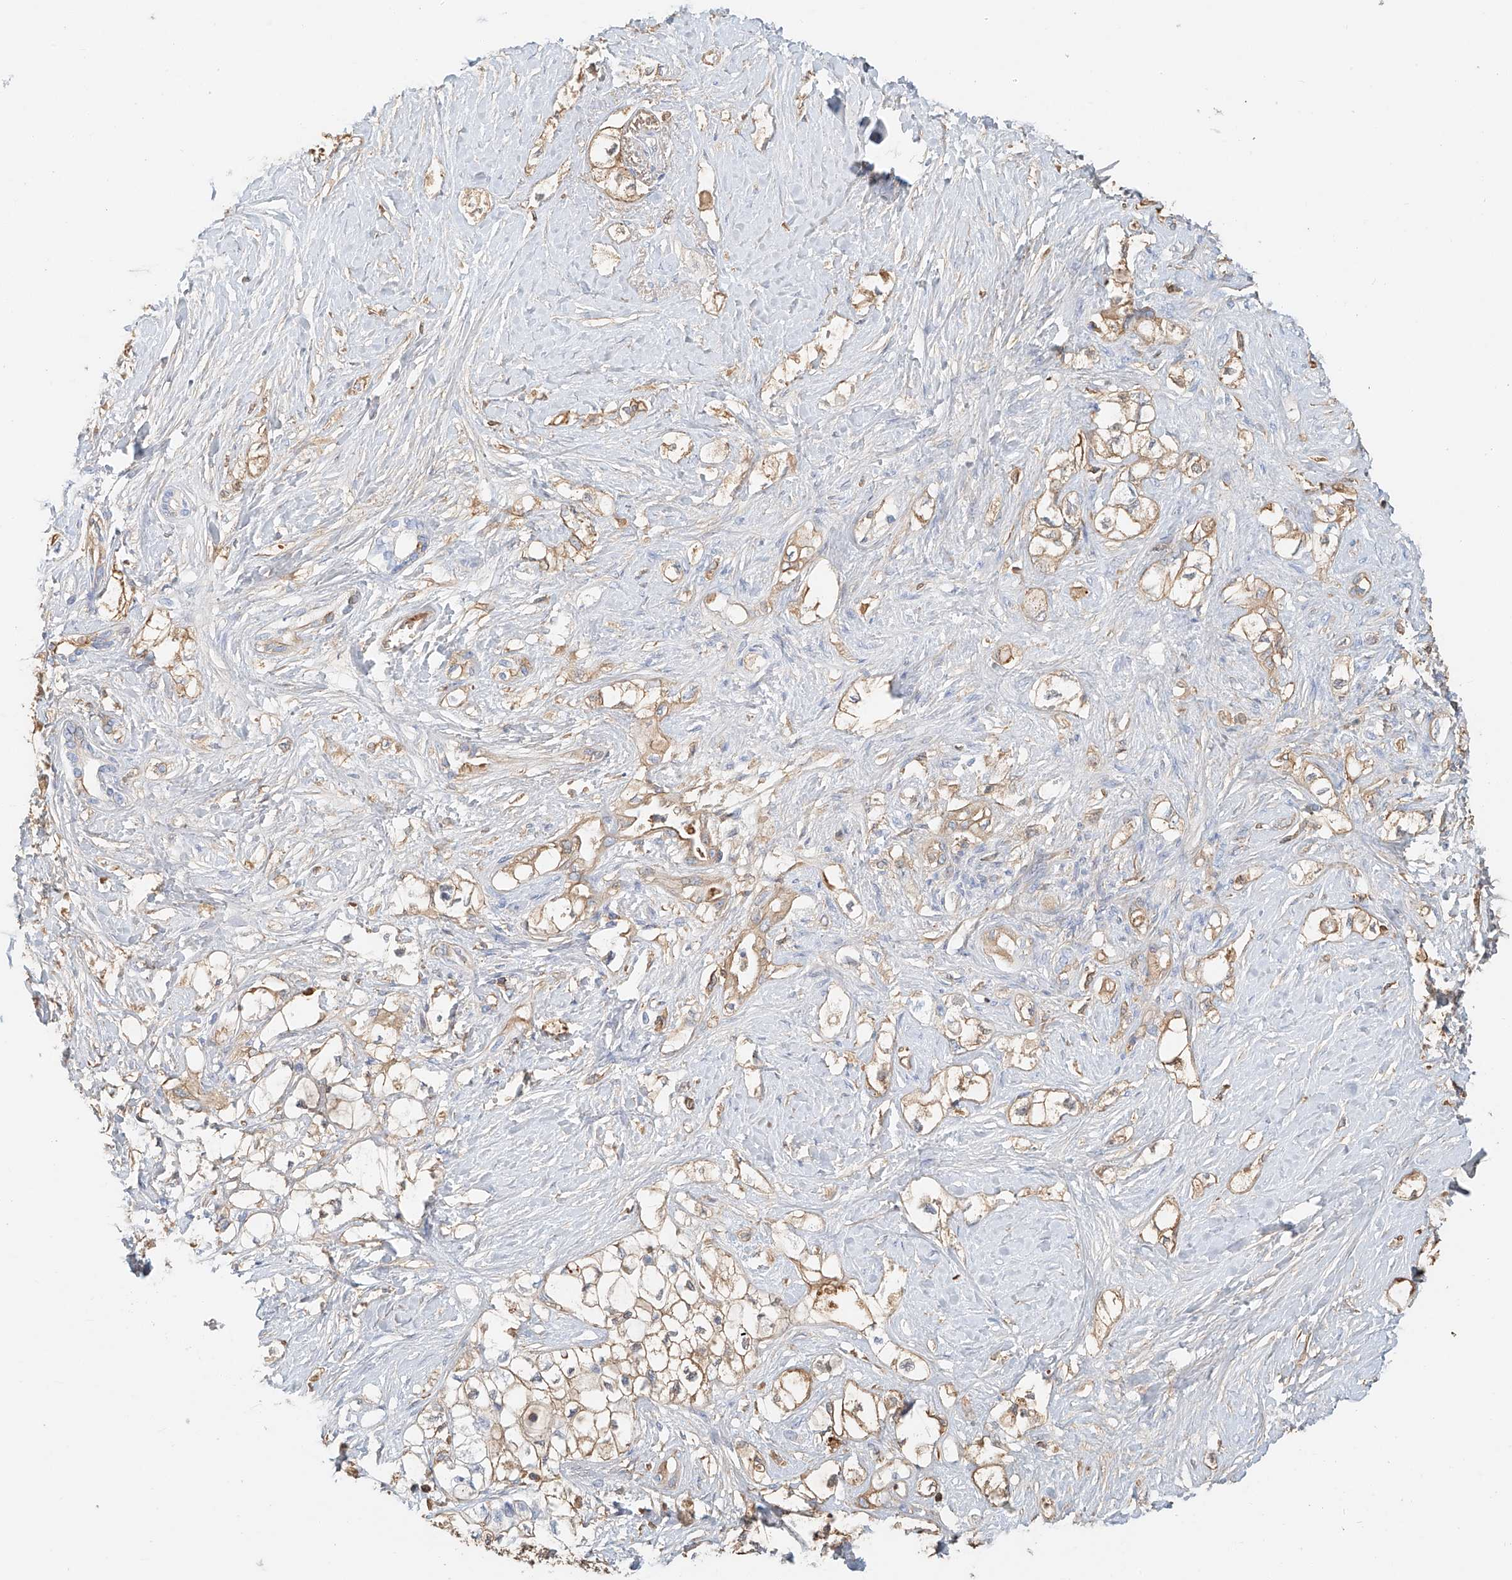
{"staining": {"intensity": "moderate", "quantity": "<25%", "location": "cytoplasmic/membranous"}, "tissue": "pancreatic cancer", "cell_type": "Tumor cells", "image_type": "cancer", "snomed": [{"axis": "morphology", "description": "Adenocarcinoma, NOS"}, {"axis": "topography", "description": "Pancreas"}], "caption": "This is a micrograph of immunohistochemistry (IHC) staining of adenocarcinoma (pancreatic), which shows moderate positivity in the cytoplasmic/membranous of tumor cells.", "gene": "ZFP30", "patient": {"sex": "male", "age": 70}}